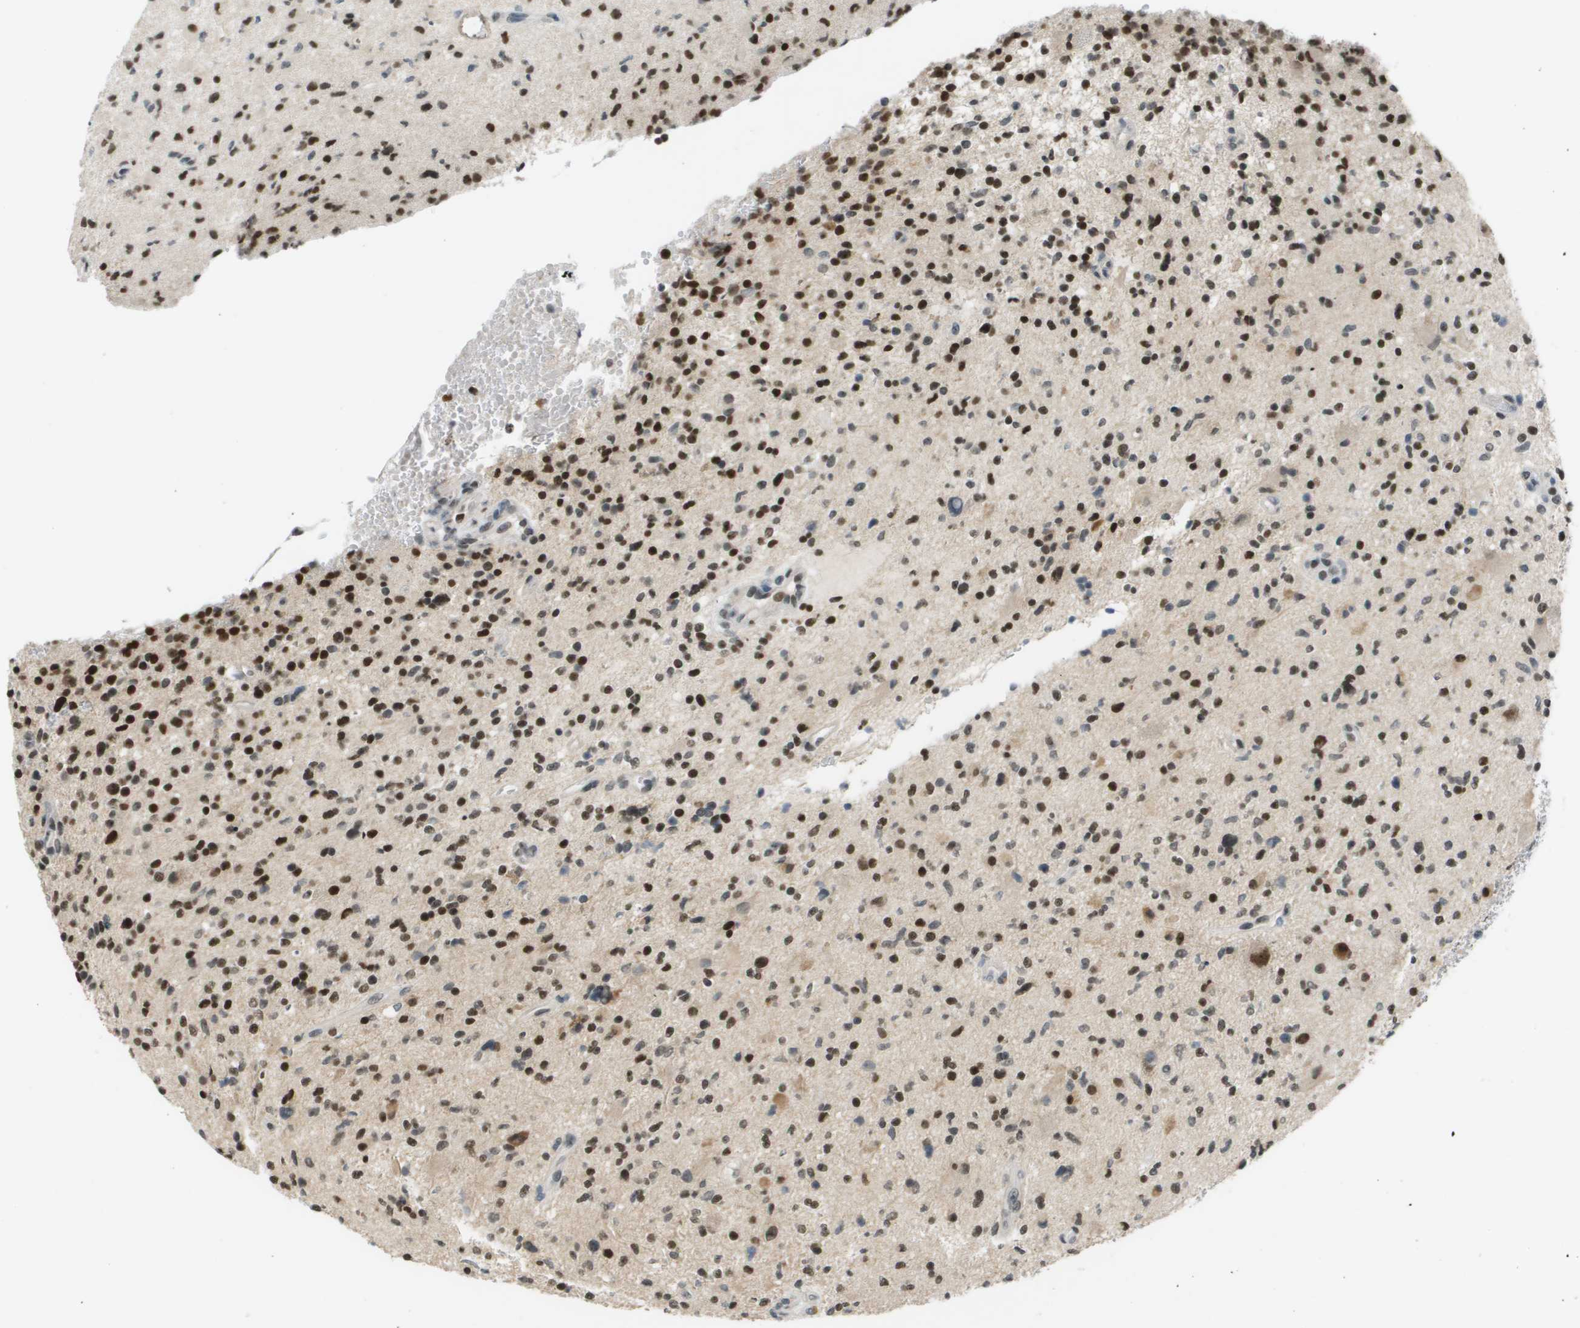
{"staining": {"intensity": "strong", "quantity": ">75%", "location": "nuclear"}, "tissue": "glioma", "cell_type": "Tumor cells", "image_type": "cancer", "snomed": [{"axis": "morphology", "description": "Glioma, malignant, High grade"}, {"axis": "topography", "description": "Brain"}], "caption": "Tumor cells exhibit high levels of strong nuclear expression in about >75% of cells in malignant glioma (high-grade).", "gene": "CBX5", "patient": {"sex": "male", "age": 48}}